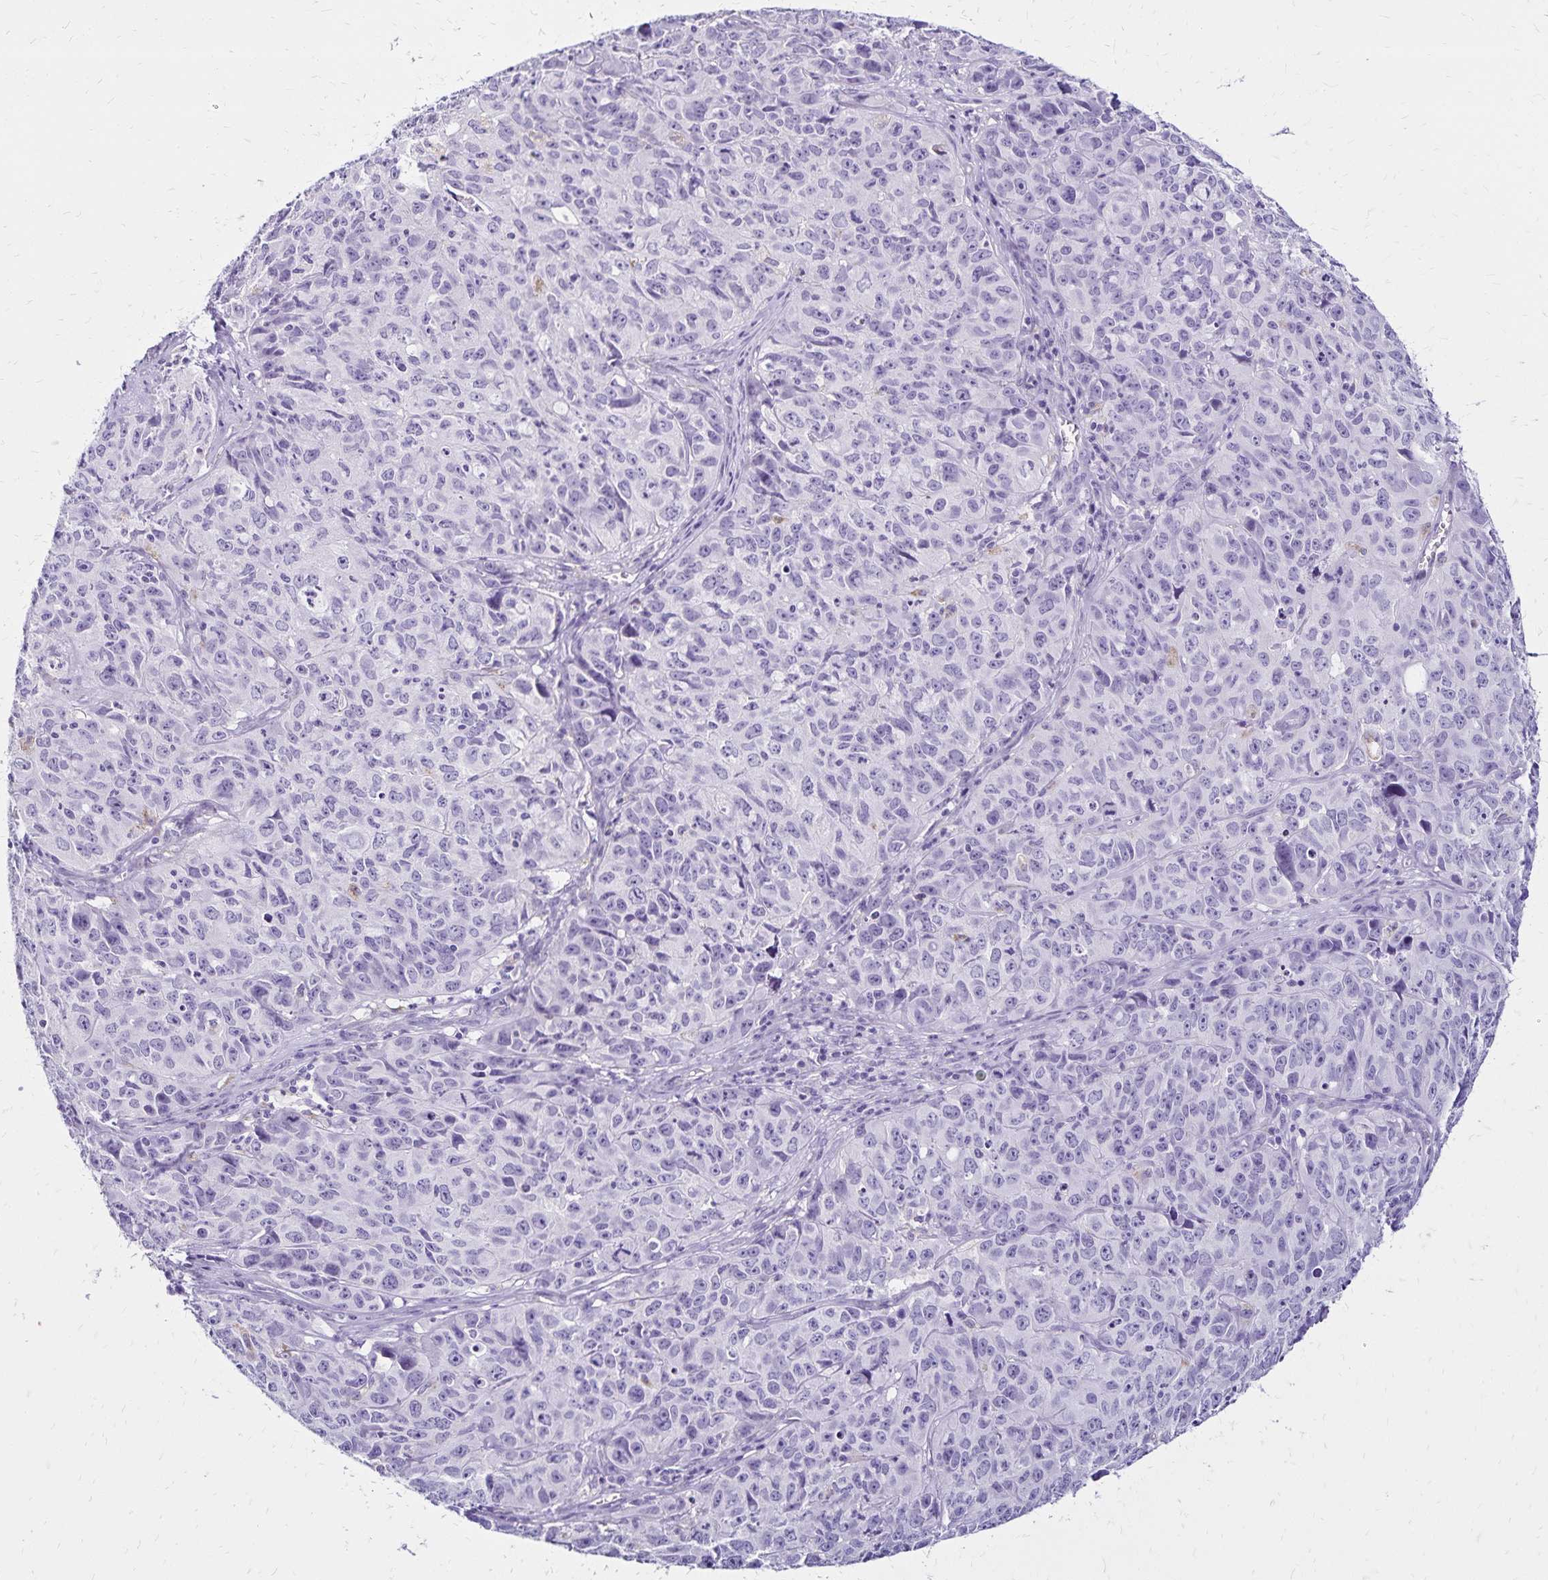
{"staining": {"intensity": "negative", "quantity": "none", "location": "none"}, "tissue": "cervical cancer", "cell_type": "Tumor cells", "image_type": "cancer", "snomed": [{"axis": "morphology", "description": "Squamous cell carcinoma, NOS"}, {"axis": "topography", "description": "Cervix"}], "caption": "High magnification brightfield microscopy of cervical cancer (squamous cell carcinoma) stained with DAB (brown) and counterstained with hematoxylin (blue): tumor cells show no significant staining.", "gene": "LIN28B", "patient": {"sex": "female", "age": 28}}